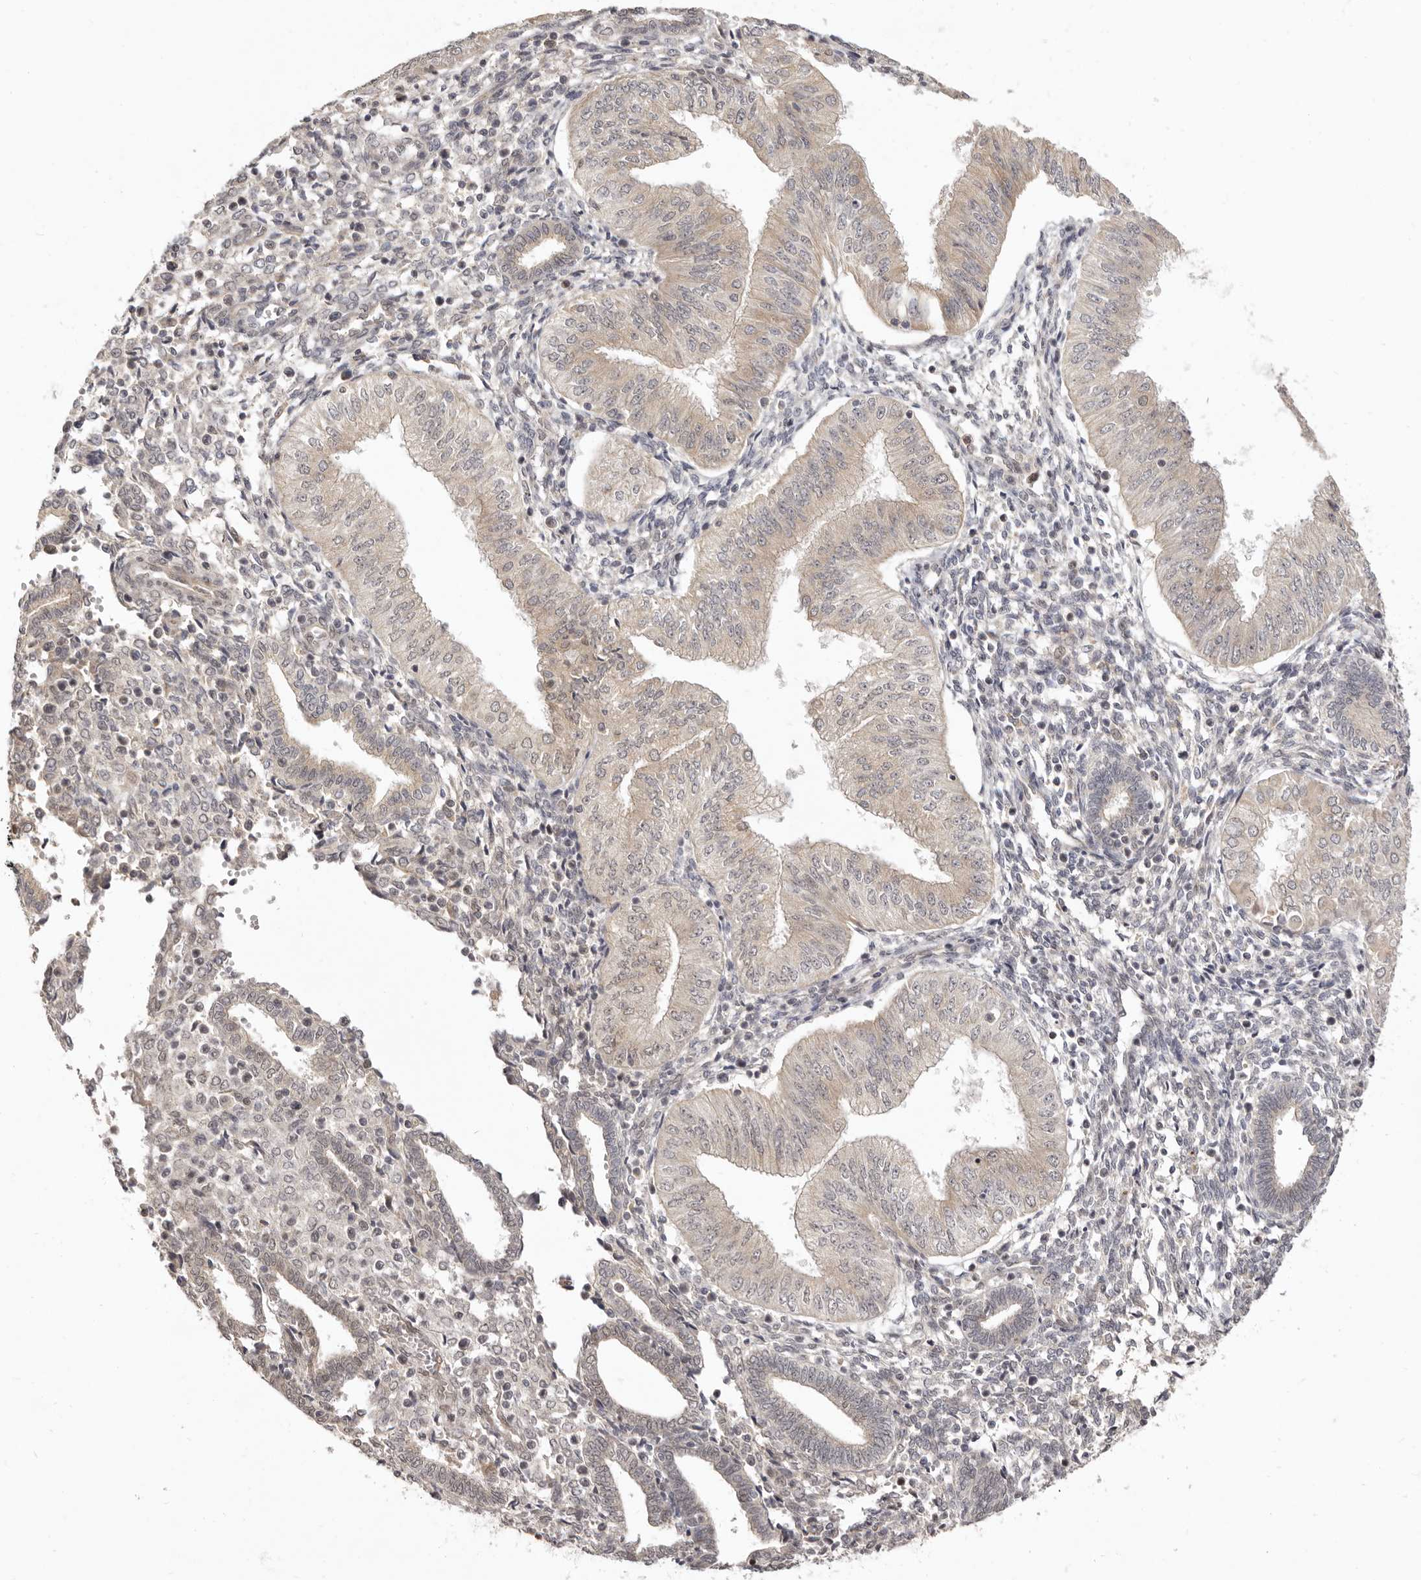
{"staining": {"intensity": "negative", "quantity": "none", "location": "none"}, "tissue": "endometrial cancer", "cell_type": "Tumor cells", "image_type": "cancer", "snomed": [{"axis": "morphology", "description": "Normal tissue, NOS"}, {"axis": "morphology", "description": "Adenocarcinoma, NOS"}, {"axis": "topography", "description": "Endometrium"}], "caption": "Tumor cells are negative for protein expression in human endometrial cancer (adenocarcinoma). The staining is performed using DAB brown chromogen with nuclei counter-stained in using hematoxylin.", "gene": "ZNF326", "patient": {"sex": "female", "age": 53}}